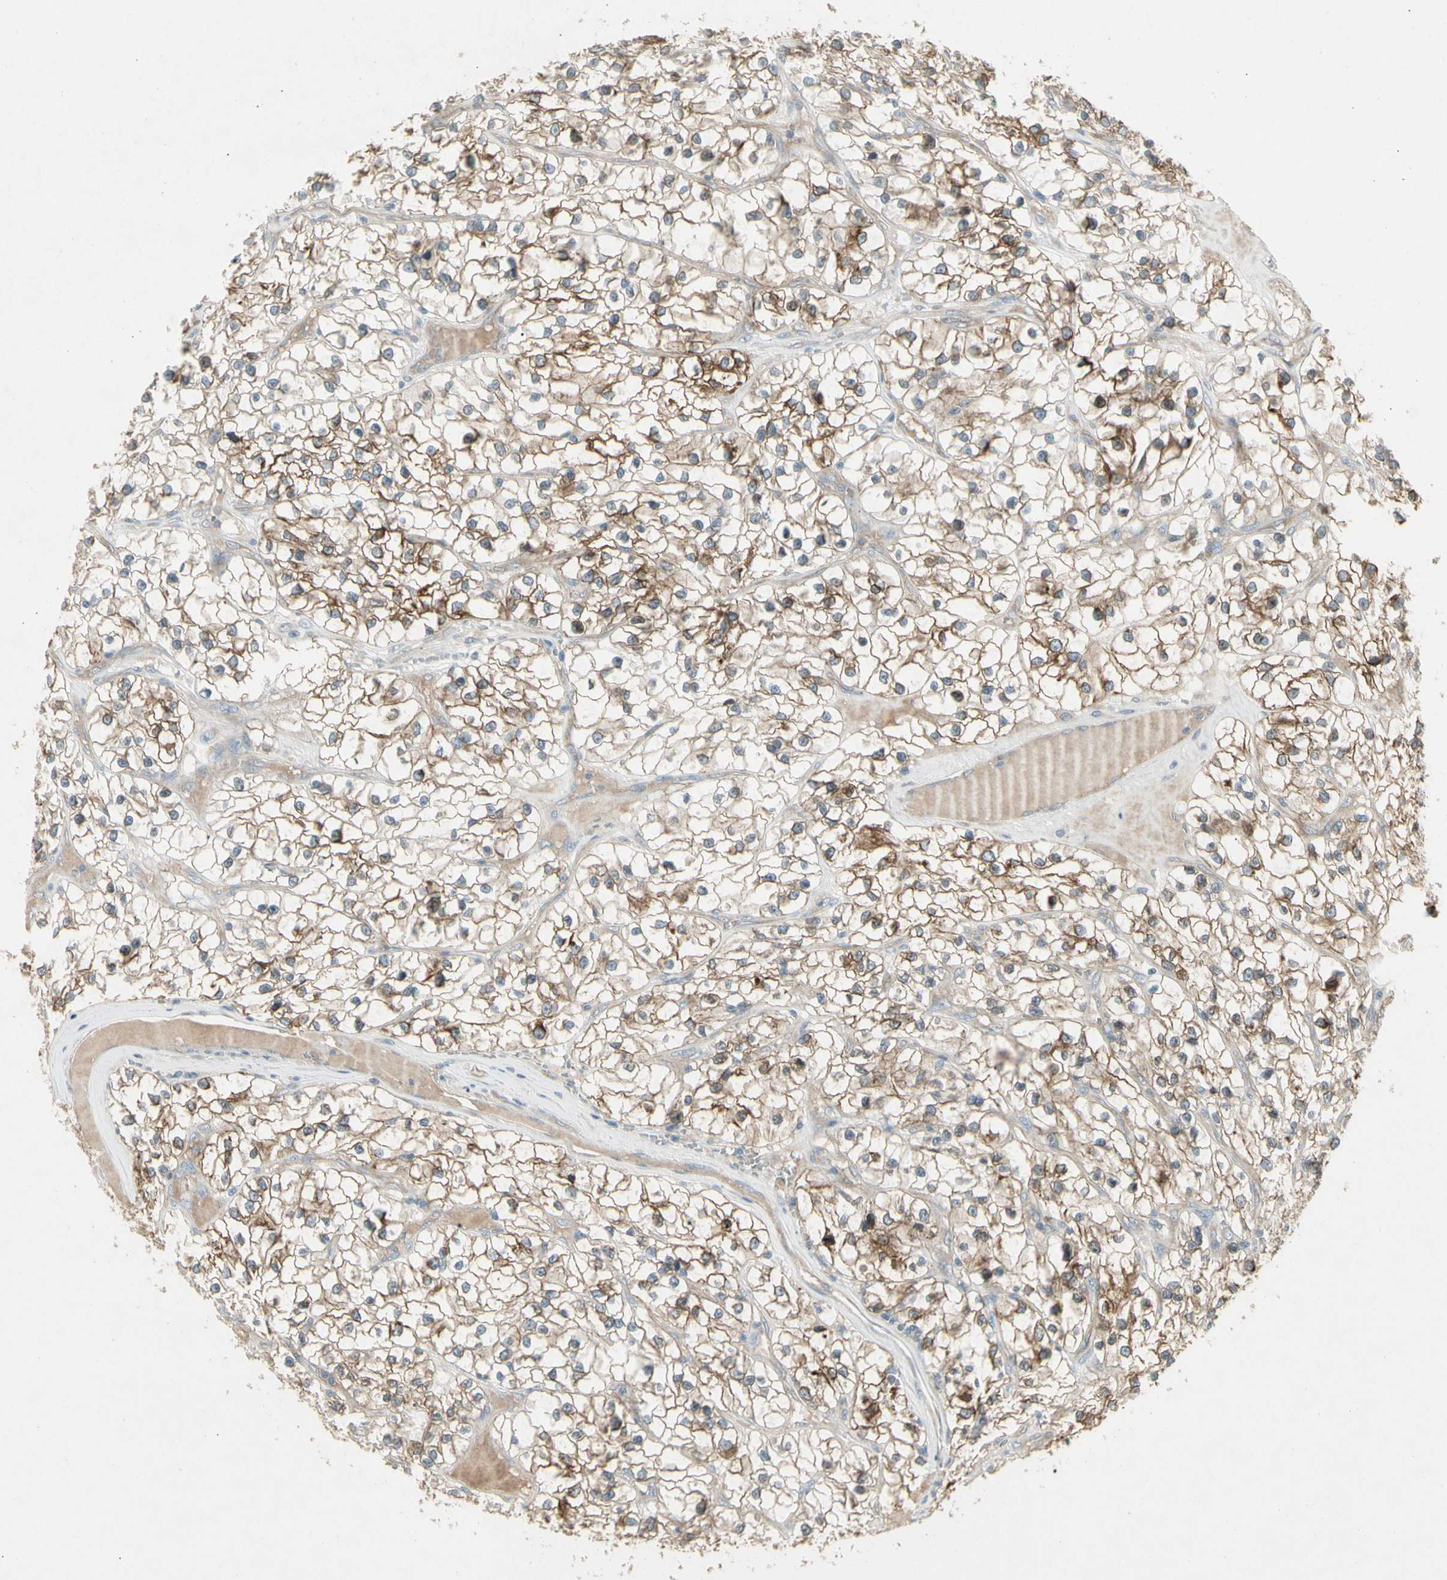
{"staining": {"intensity": "moderate", "quantity": ">75%", "location": "cytoplasmic/membranous"}, "tissue": "renal cancer", "cell_type": "Tumor cells", "image_type": "cancer", "snomed": [{"axis": "morphology", "description": "Adenocarcinoma, NOS"}, {"axis": "topography", "description": "Kidney"}], "caption": "Immunohistochemical staining of human adenocarcinoma (renal) demonstrates medium levels of moderate cytoplasmic/membranous expression in approximately >75% of tumor cells.", "gene": "PANK2", "patient": {"sex": "female", "age": 57}}